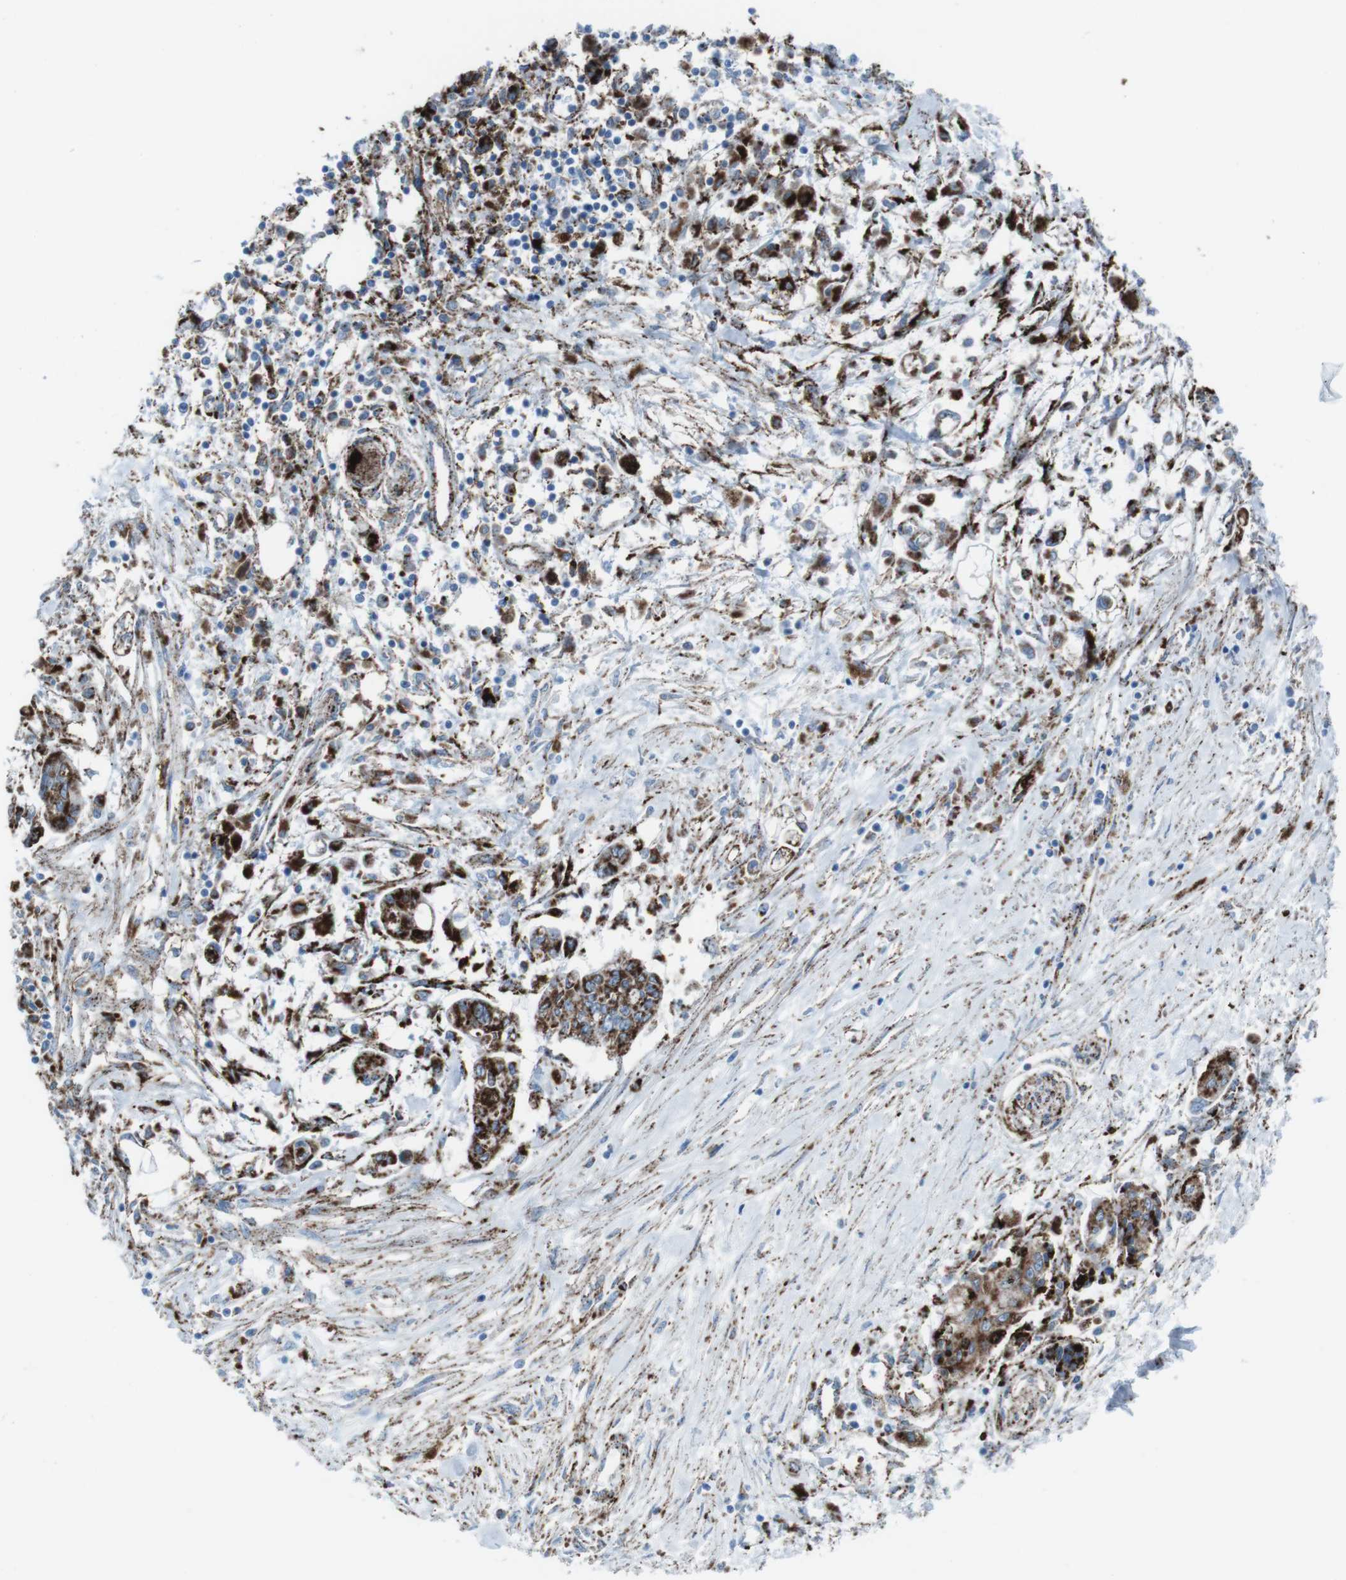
{"staining": {"intensity": "strong", "quantity": ">75%", "location": "cytoplasmic/membranous"}, "tissue": "pancreatic cancer", "cell_type": "Tumor cells", "image_type": "cancer", "snomed": [{"axis": "morphology", "description": "Adenocarcinoma, NOS"}, {"axis": "topography", "description": "Pancreas"}], "caption": "High-power microscopy captured an immunohistochemistry image of adenocarcinoma (pancreatic), revealing strong cytoplasmic/membranous staining in approximately >75% of tumor cells.", "gene": "SCARB2", "patient": {"sex": "female", "age": 77}}